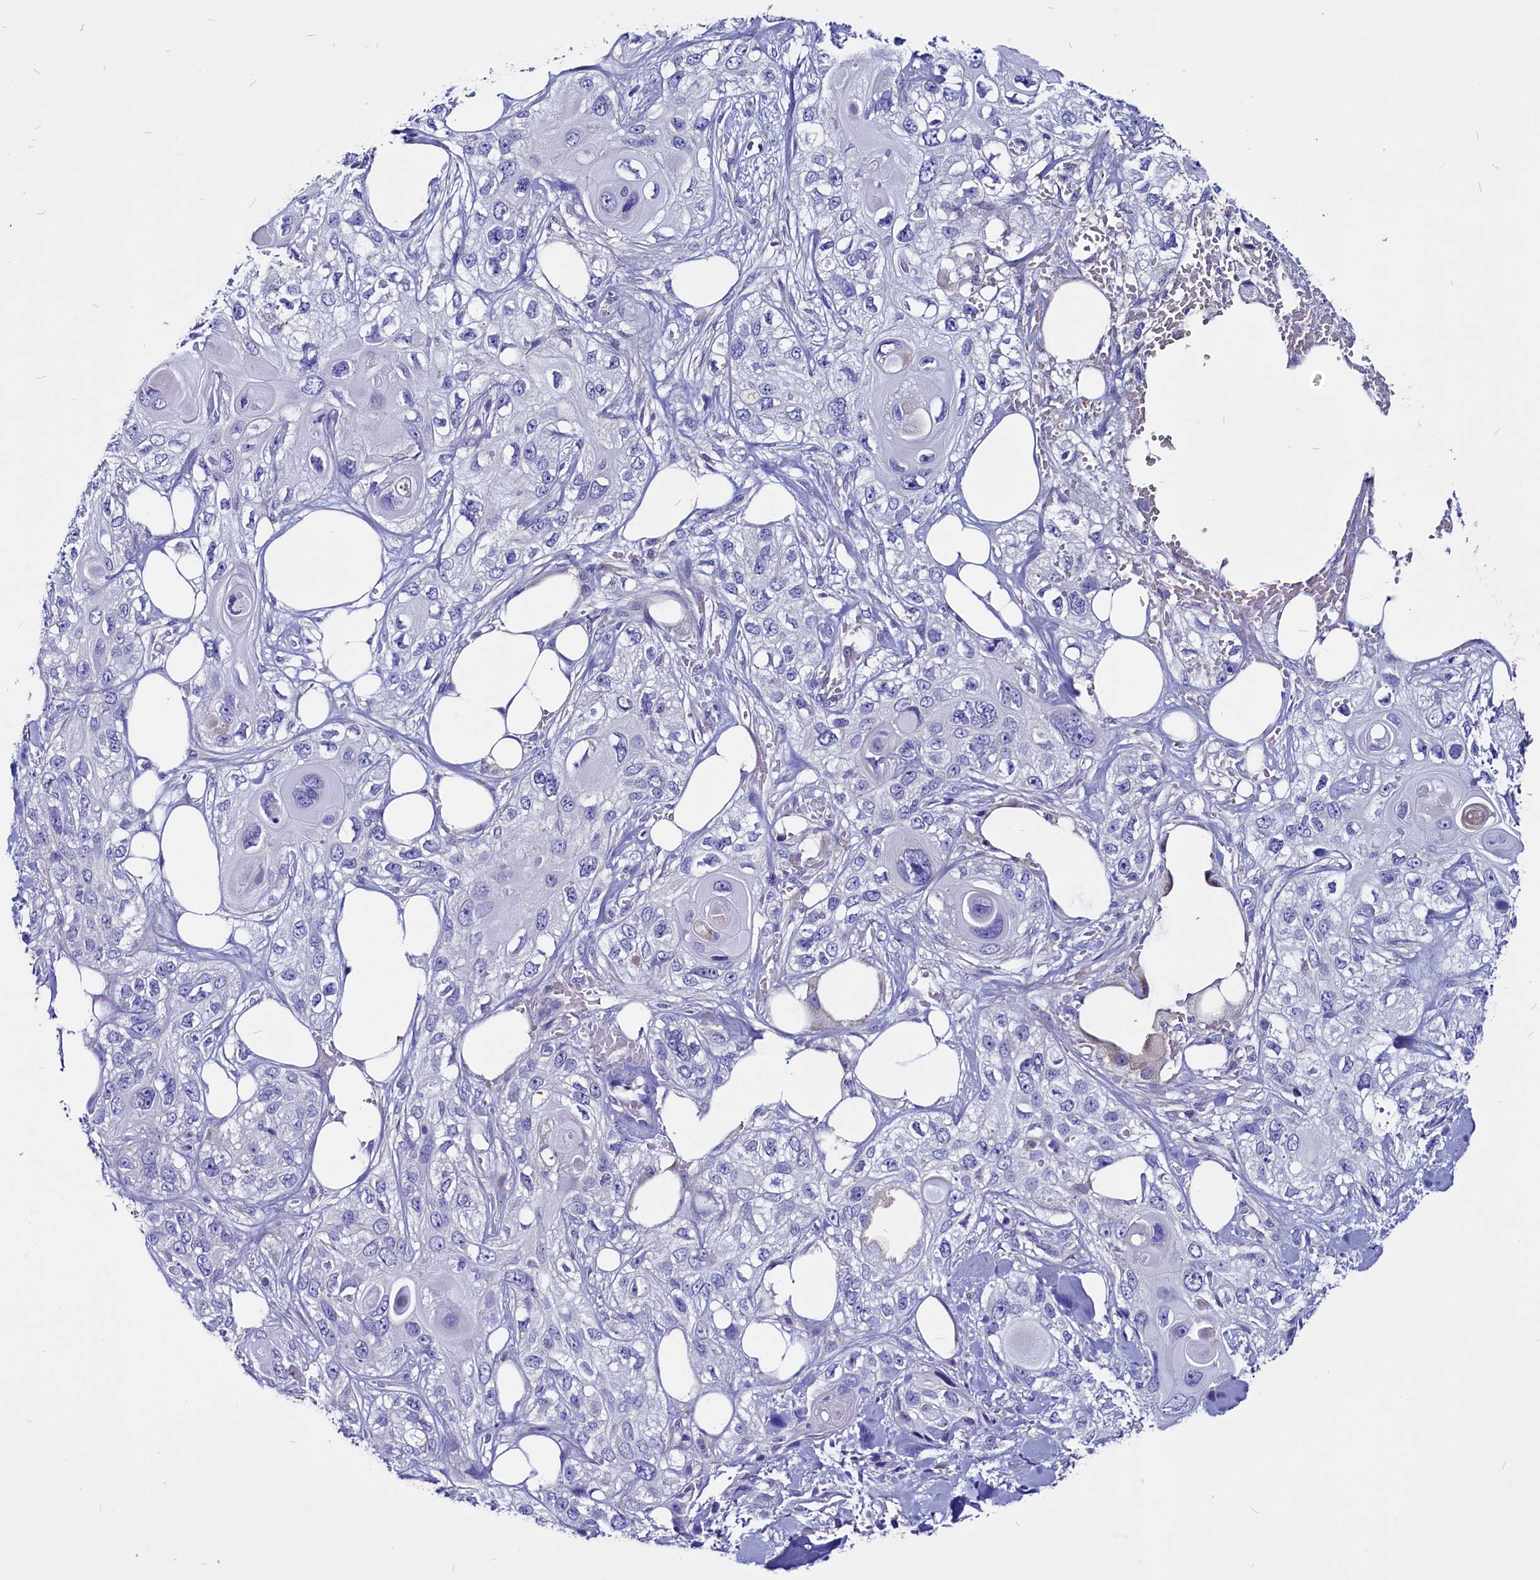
{"staining": {"intensity": "negative", "quantity": "none", "location": "none"}, "tissue": "skin cancer", "cell_type": "Tumor cells", "image_type": "cancer", "snomed": [{"axis": "morphology", "description": "Normal tissue, NOS"}, {"axis": "morphology", "description": "Squamous cell carcinoma, NOS"}, {"axis": "topography", "description": "Skin"}], "caption": "Immunohistochemistry (IHC) micrograph of skin cancer stained for a protein (brown), which demonstrates no staining in tumor cells.", "gene": "CCBE1", "patient": {"sex": "male", "age": 72}}